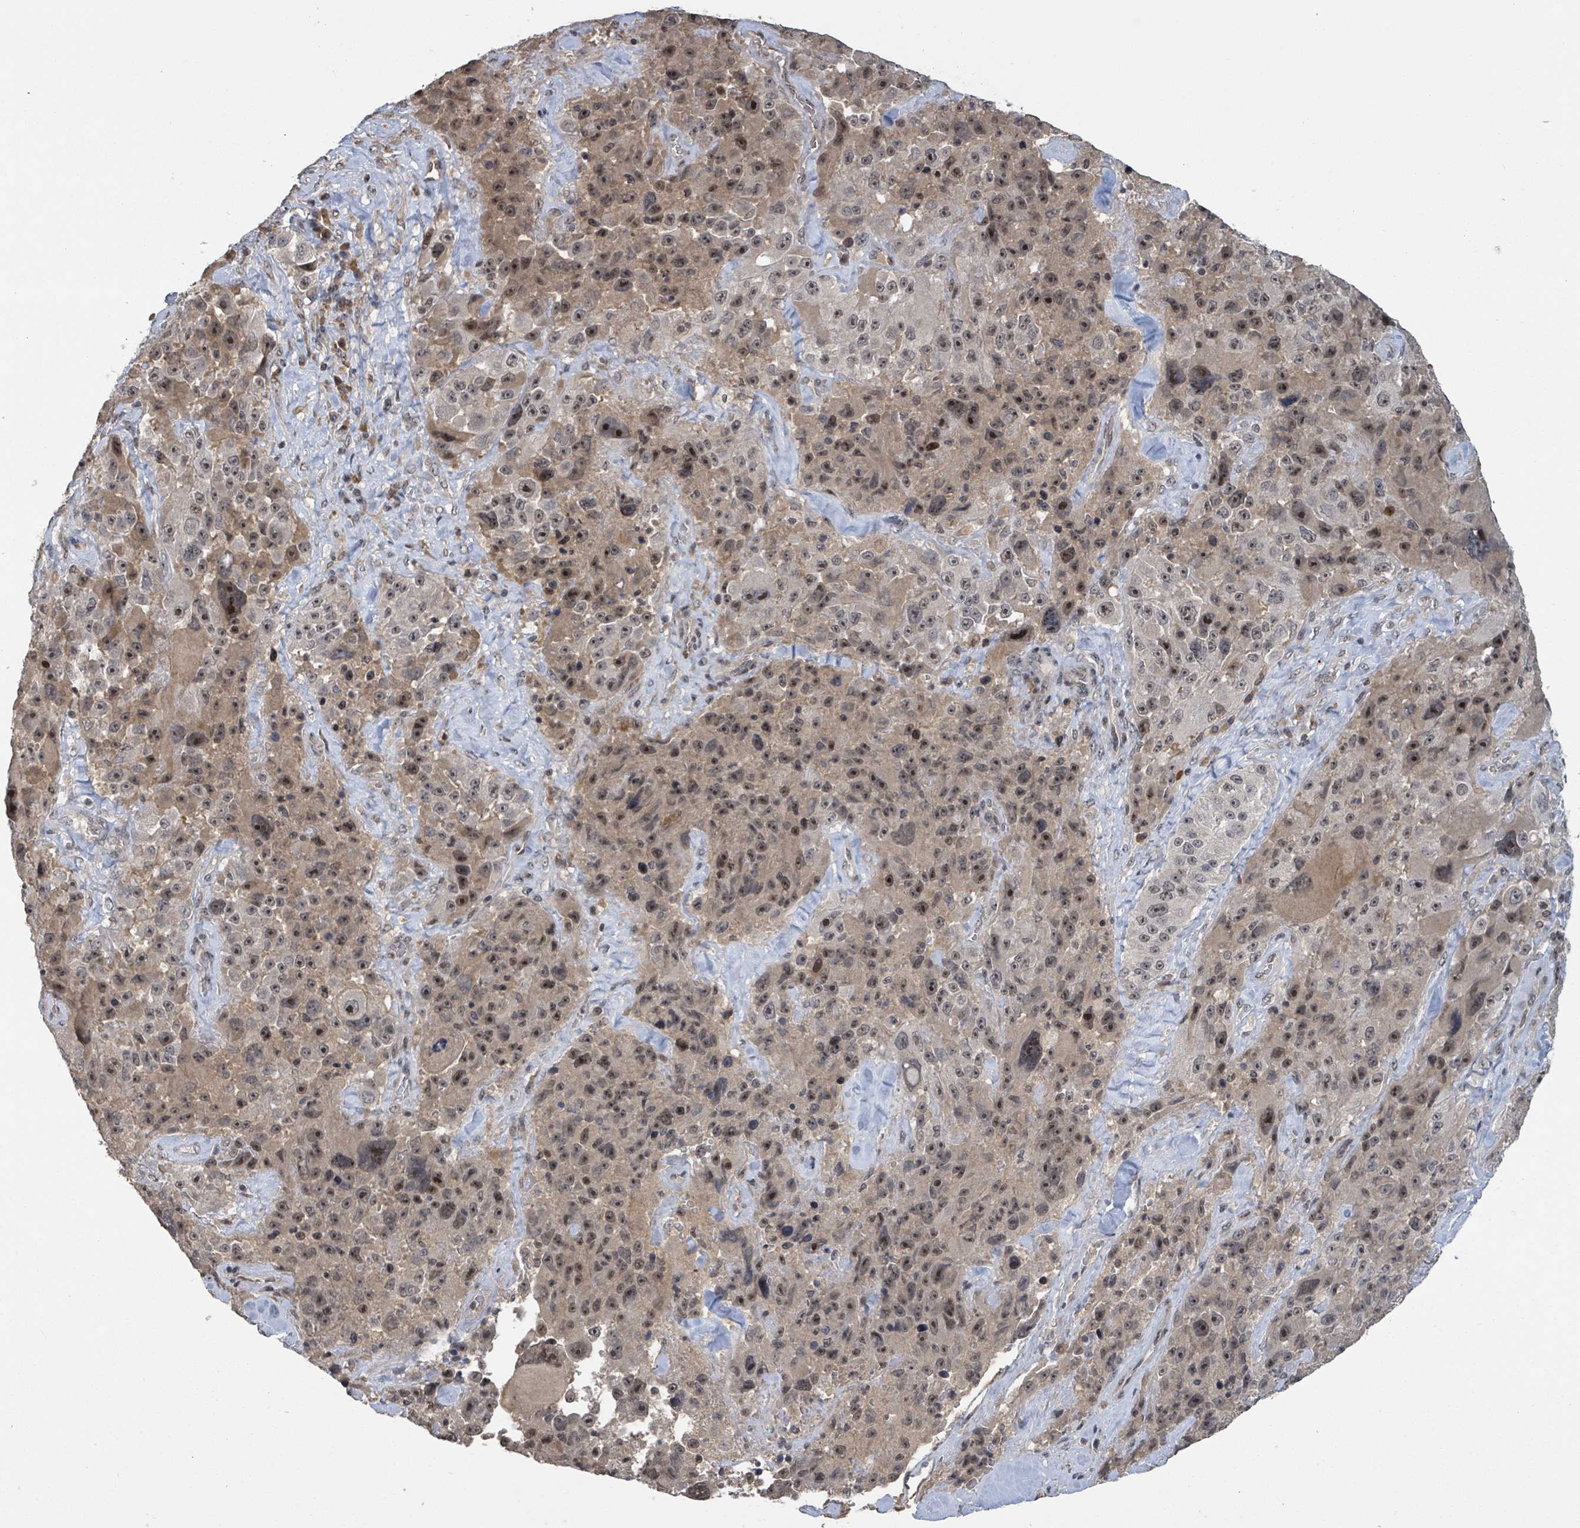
{"staining": {"intensity": "moderate", "quantity": ">75%", "location": "nuclear"}, "tissue": "melanoma", "cell_type": "Tumor cells", "image_type": "cancer", "snomed": [{"axis": "morphology", "description": "Malignant melanoma, Metastatic site"}, {"axis": "topography", "description": "Lymph node"}], "caption": "Immunohistochemical staining of human melanoma demonstrates moderate nuclear protein expression in about >75% of tumor cells.", "gene": "ZBTB14", "patient": {"sex": "male", "age": 62}}